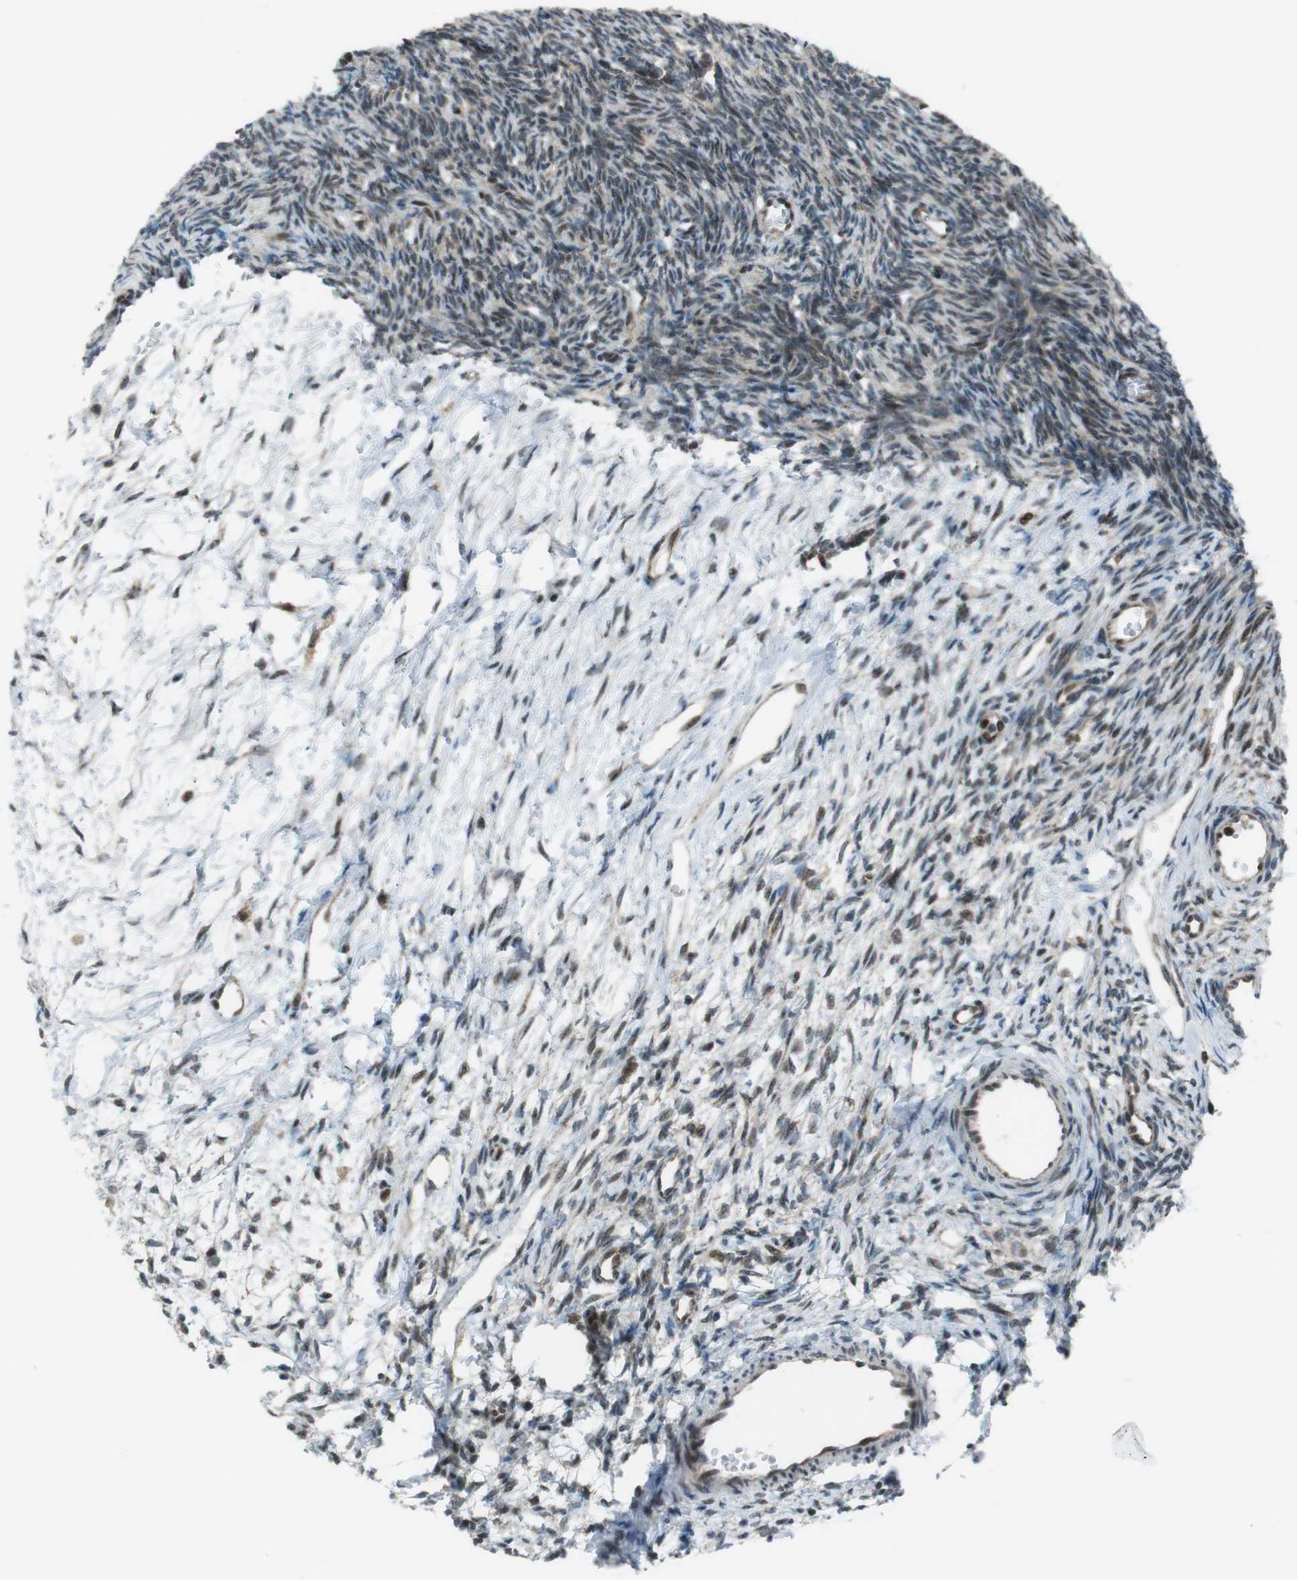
{"staining": {"intensity": "weak", "quantity": ">75%", "location": "cytoplasmic/membranous"}, "tissue": "ovary", "cell_type": "Ovarian stroma cells", "image_type": "normal", "snomed": [{"axis": "morphology", "description": "Normal tissue, NOS"}, {"axis": "topography", "description": "Ovary"}], "caption": "Weak cytoplasmic/membranous positivity for a protein is present in approximately >75% of ovarian stroma cells of normal ovary using immunohistochemistry.", "gene": "CSNK1D", "patient": {"sex": "female", "age": 33}}